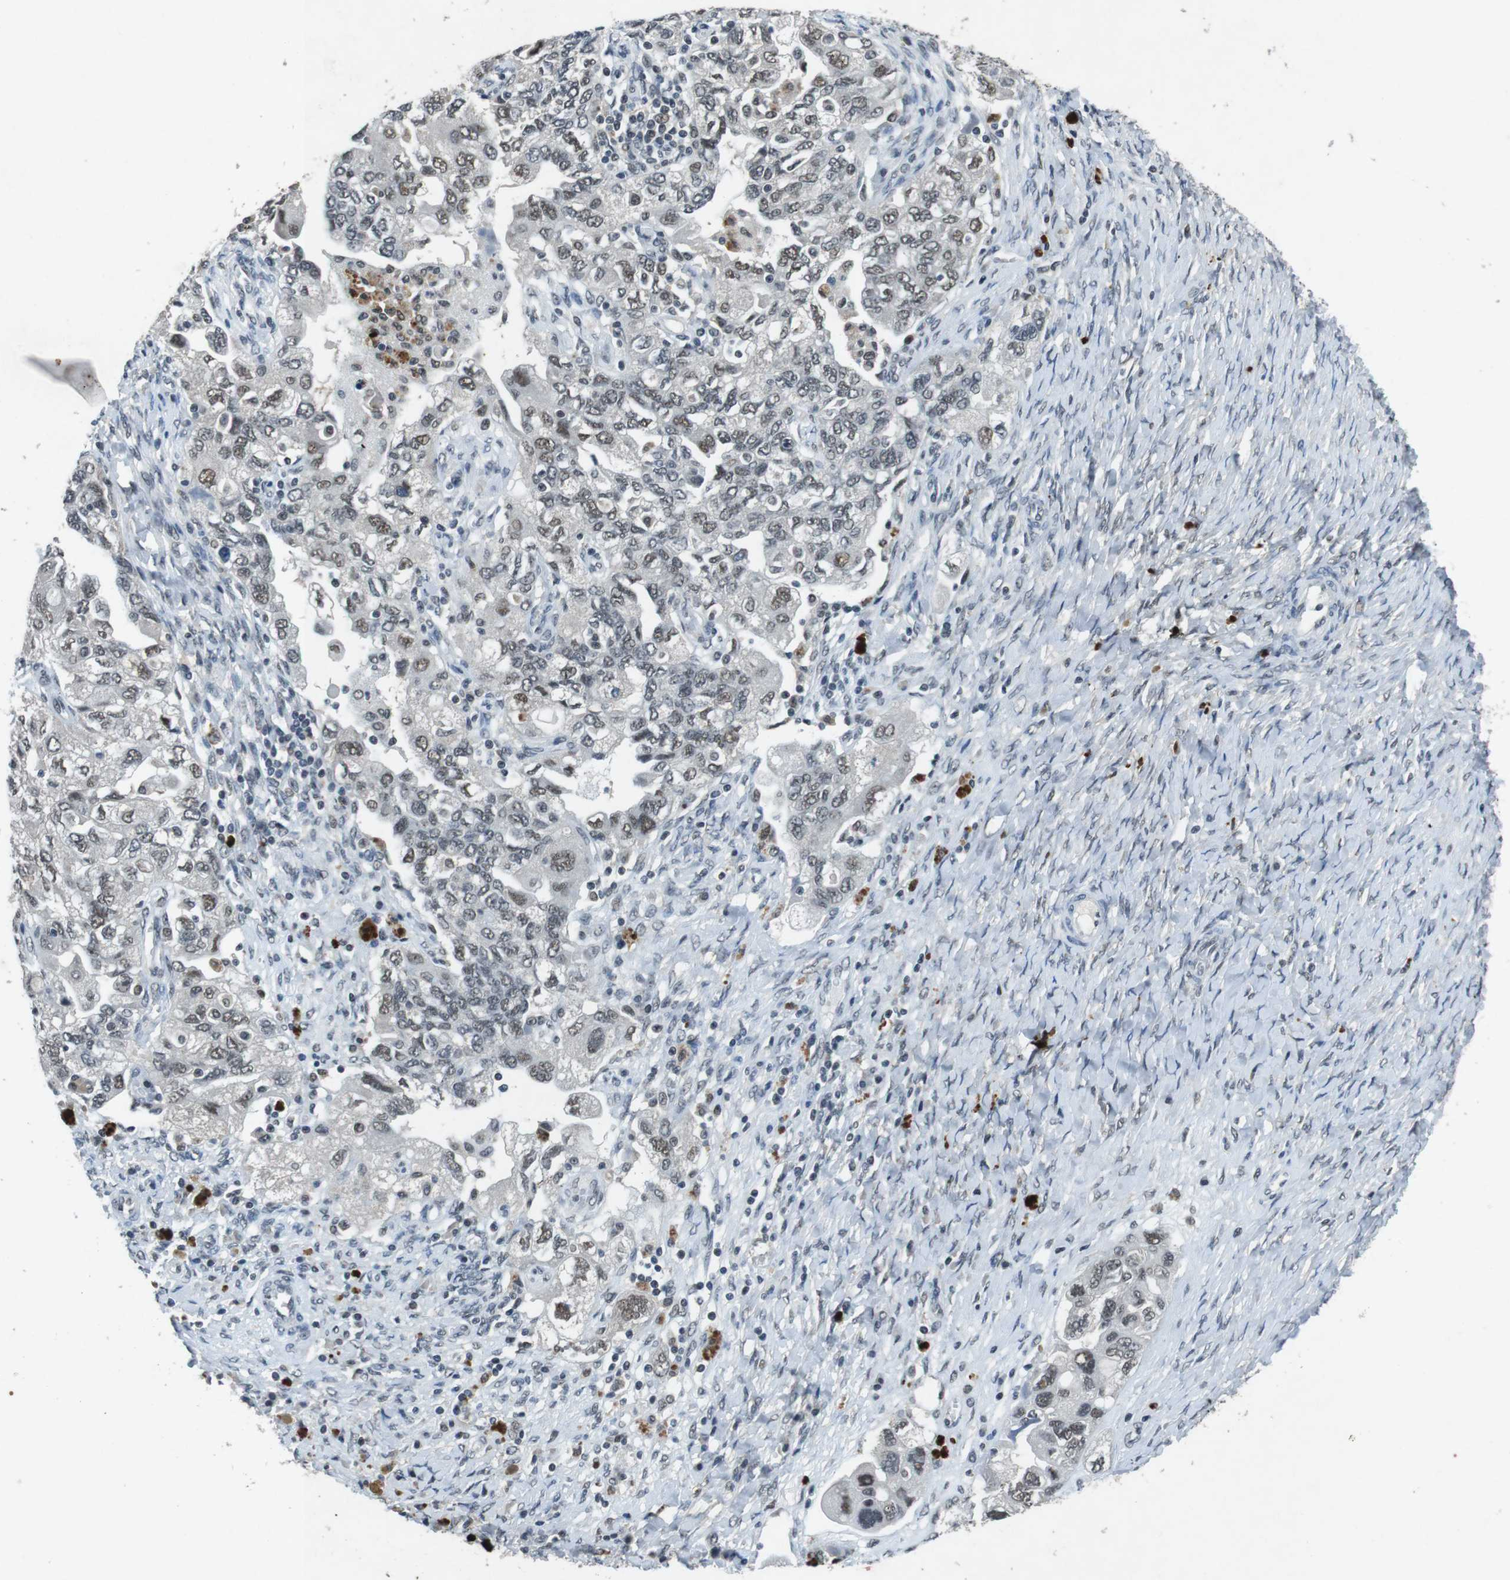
{"staining": {"intensity": "weak", "quantity": ">75%", "location": "nuclear"}, "tissue": "ovarian cancer", "cell_type": "Tumor cells", "image_type": "cancer", "snomed": [{"axis": "morphology", "description": "Carcinoma, NOS"}, {"axis": "morphology", "description": "Cystadenocarcinoma, serous, NOS"}, {"axis": "topography", "description": "Ovary"}], "caption": "Immunohistochemical staining of human ovarian carcinoma exhibits weak nuclear protein staining in approximately >75% of tumor cells.", "gene": "USP7", "patient": {"sex": "female", "age": 69}}